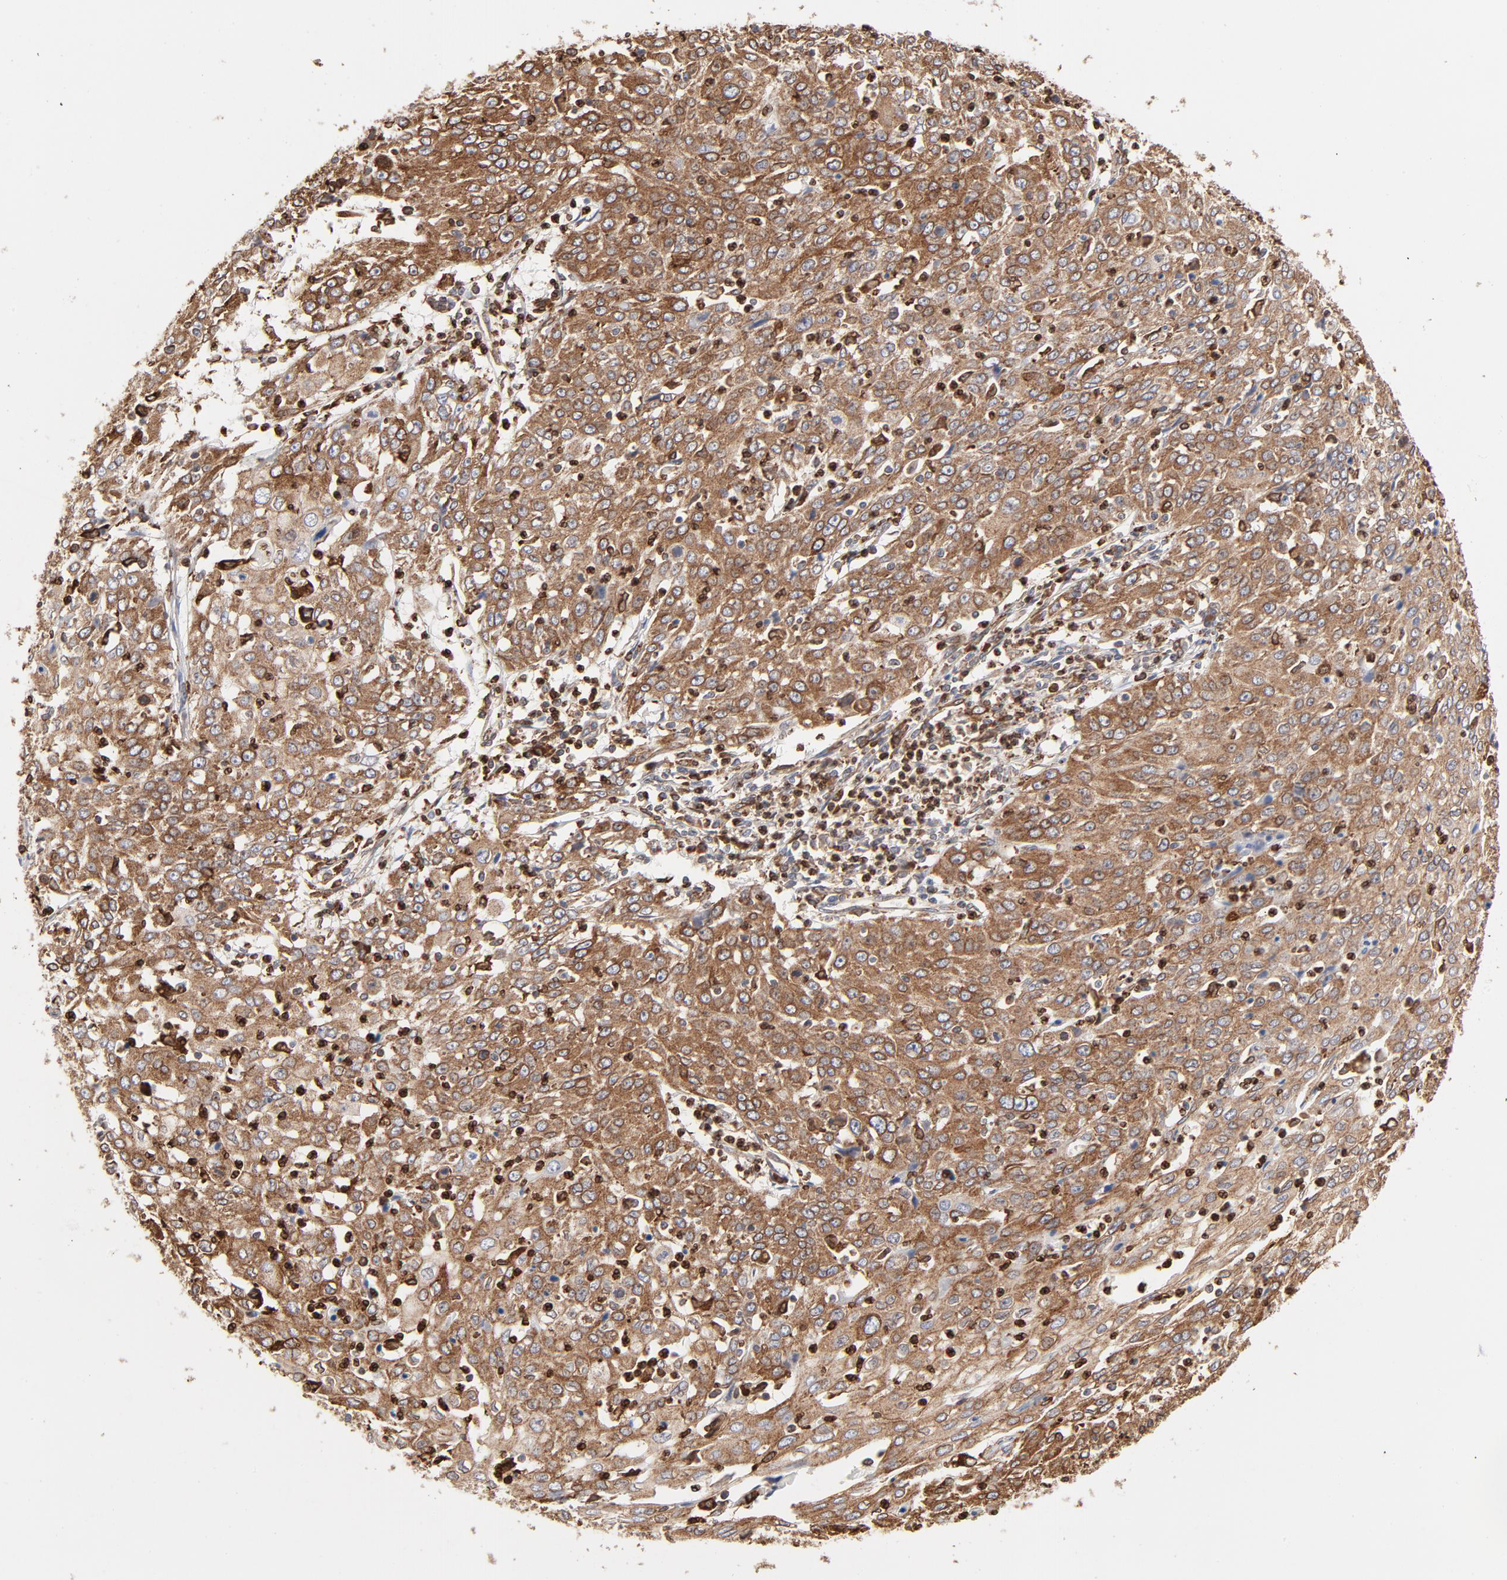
{"staining": {"intensity": "moderate", "quantity": ">75%", "location": "cytoplasmic/membranous"}, "tissue": "cervical cancer", "cell_type": "Tumor cells", "image_type": "cancer", "snomed": [{"axis": "morphology", "description": "Squamous cell carcinoma, NOS"}, {"axis": "topography", "description": "Cervix"}], "caption": "Tumor cells demonstrate medium levels of moderate cytoplasmic/membranous staining in about >75% of cells in human squamous cell carcinoma (cervical).", "gene": "CANX", "patient": {"sex": "female", "age": 39}}